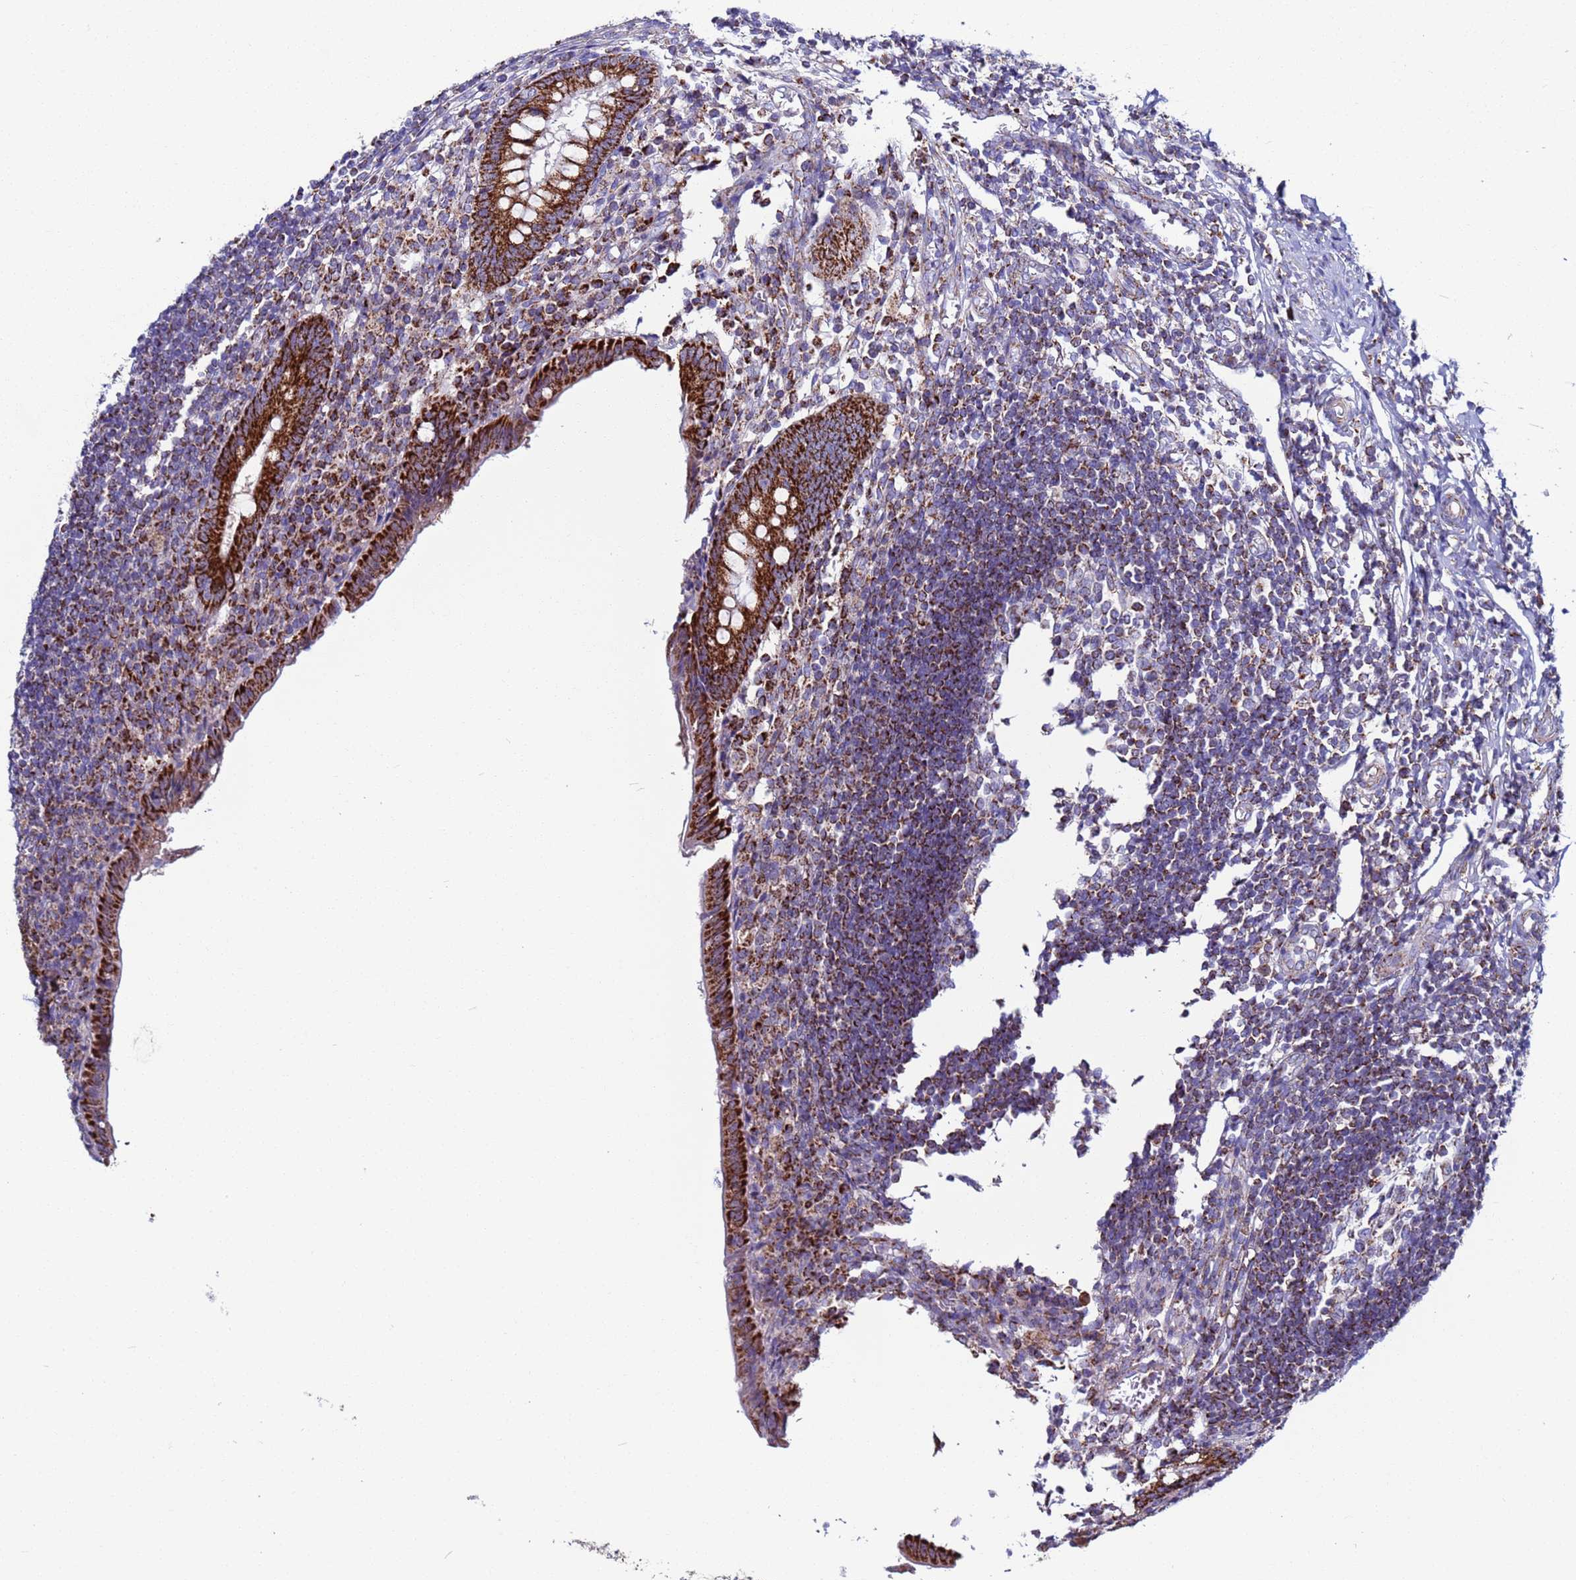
{"staining": {"intensity": "strong", "quantity": ">75%", "location": "cytoplasmic/membranous"}, "tissue": "appendix", "cell_type": "Glandular cells", "image_type": "normal", "snomed": [{"axis": "morphology", "description": "Normal tissue, NOS"}, {"axis": "topography", "description": "Appendix"}], "caption": "A high amount of strong cytoplasmic/membranous staining is seen in about >75% of glandular cells in unremarkable appendix.", "gene": "ZBTB39", "patient": {"sex": "female", "age": 17}}